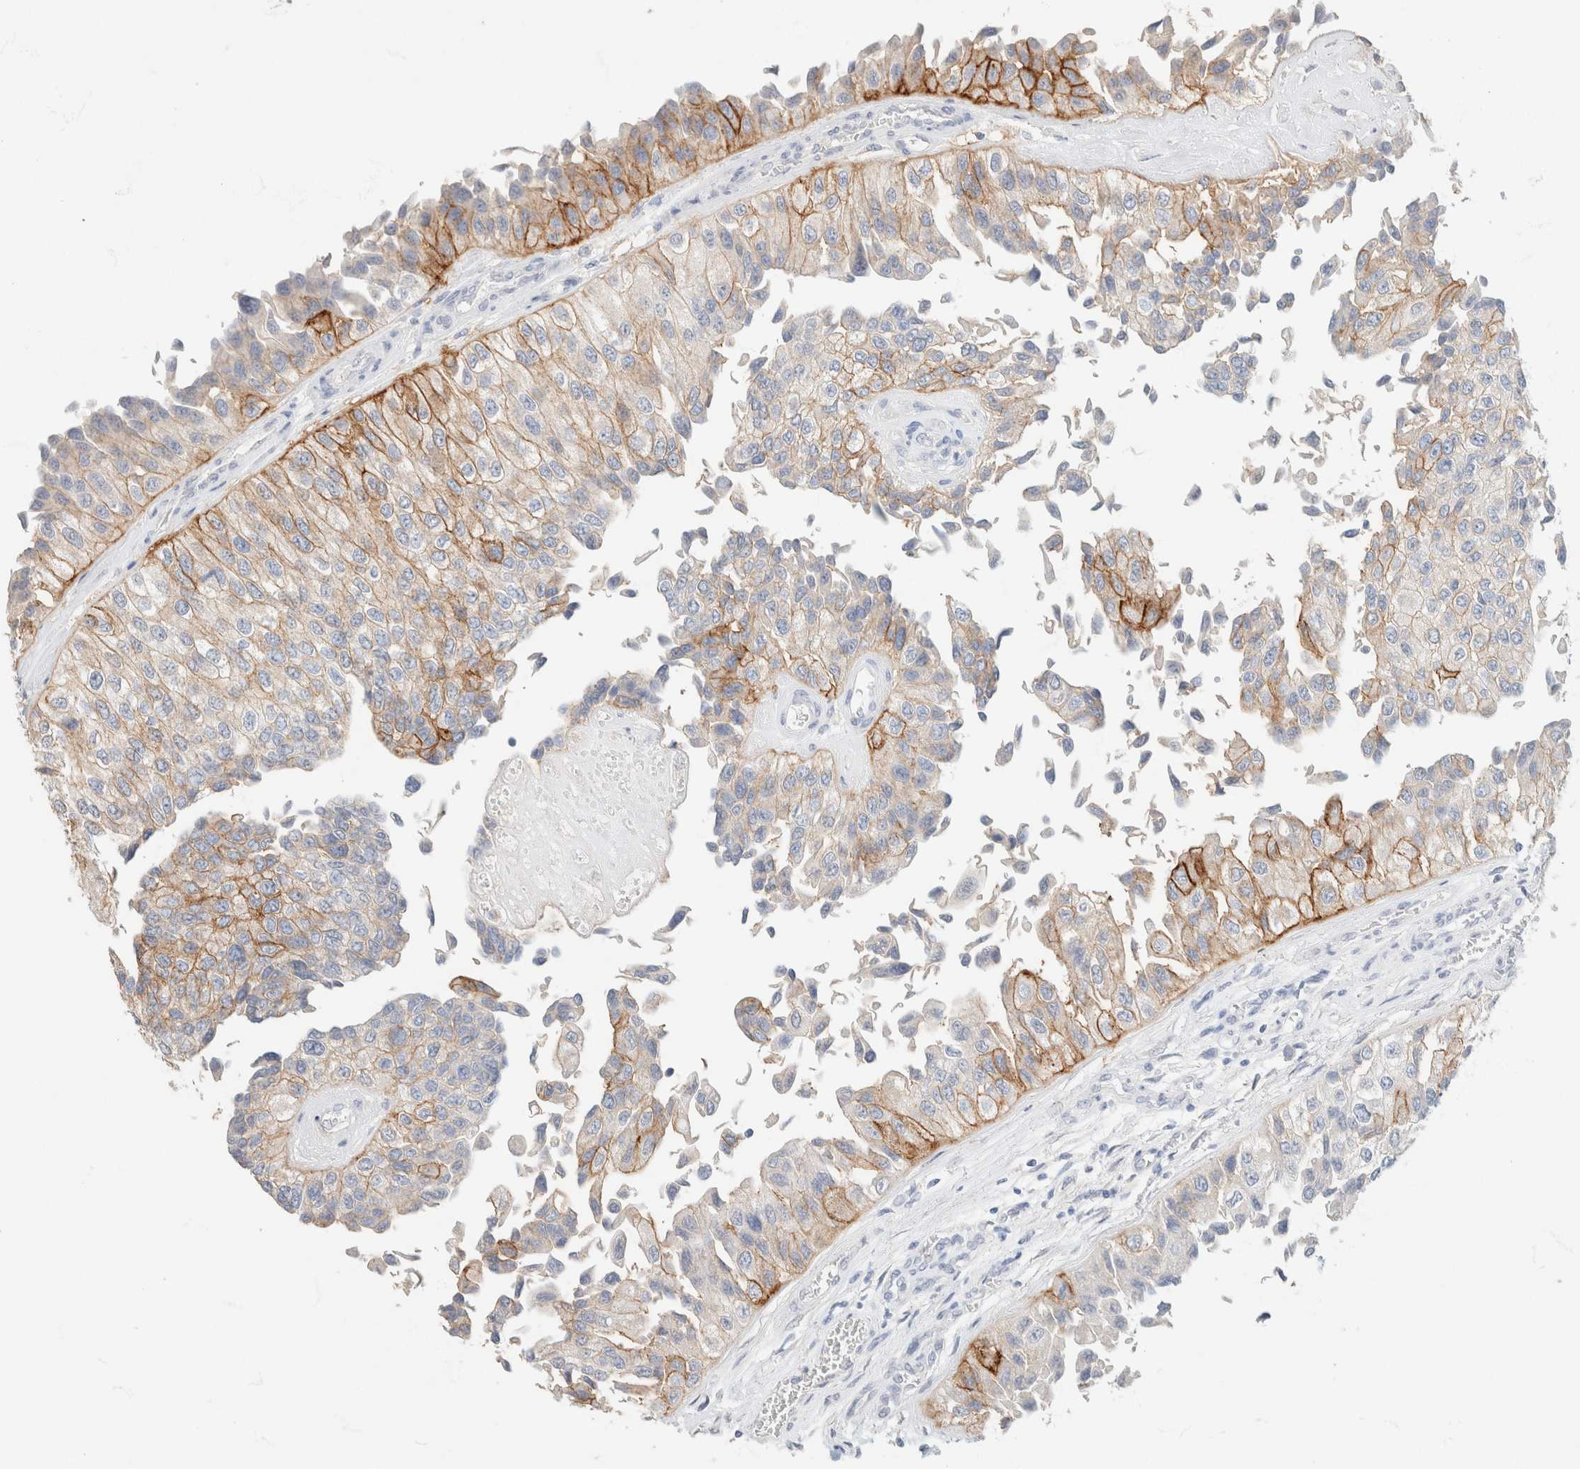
{"staining": {"intensity": "moderate", "quantity": "25%-75%", "location": "cytoplasmic/membranous"}, "tissue": "urothelial cancer", "cell_type": "Tumor cells", "image_type": "cancer", "snomed": [{"axis": "morphology", "description": "Urothelial carcinoma, High grade"}, {"axis": "topography", "description": "Kidney"}, {"axis": "topography", "description": "Urinary bladder"}], "caption": "Protein expression analysis of human urothelial cancer reveals moderate cytoplasmic/membranous staining in approximately 25%-75% of tumor cells.", "gene": "CA12", "patient": {"sex": "male", "age": 77}}